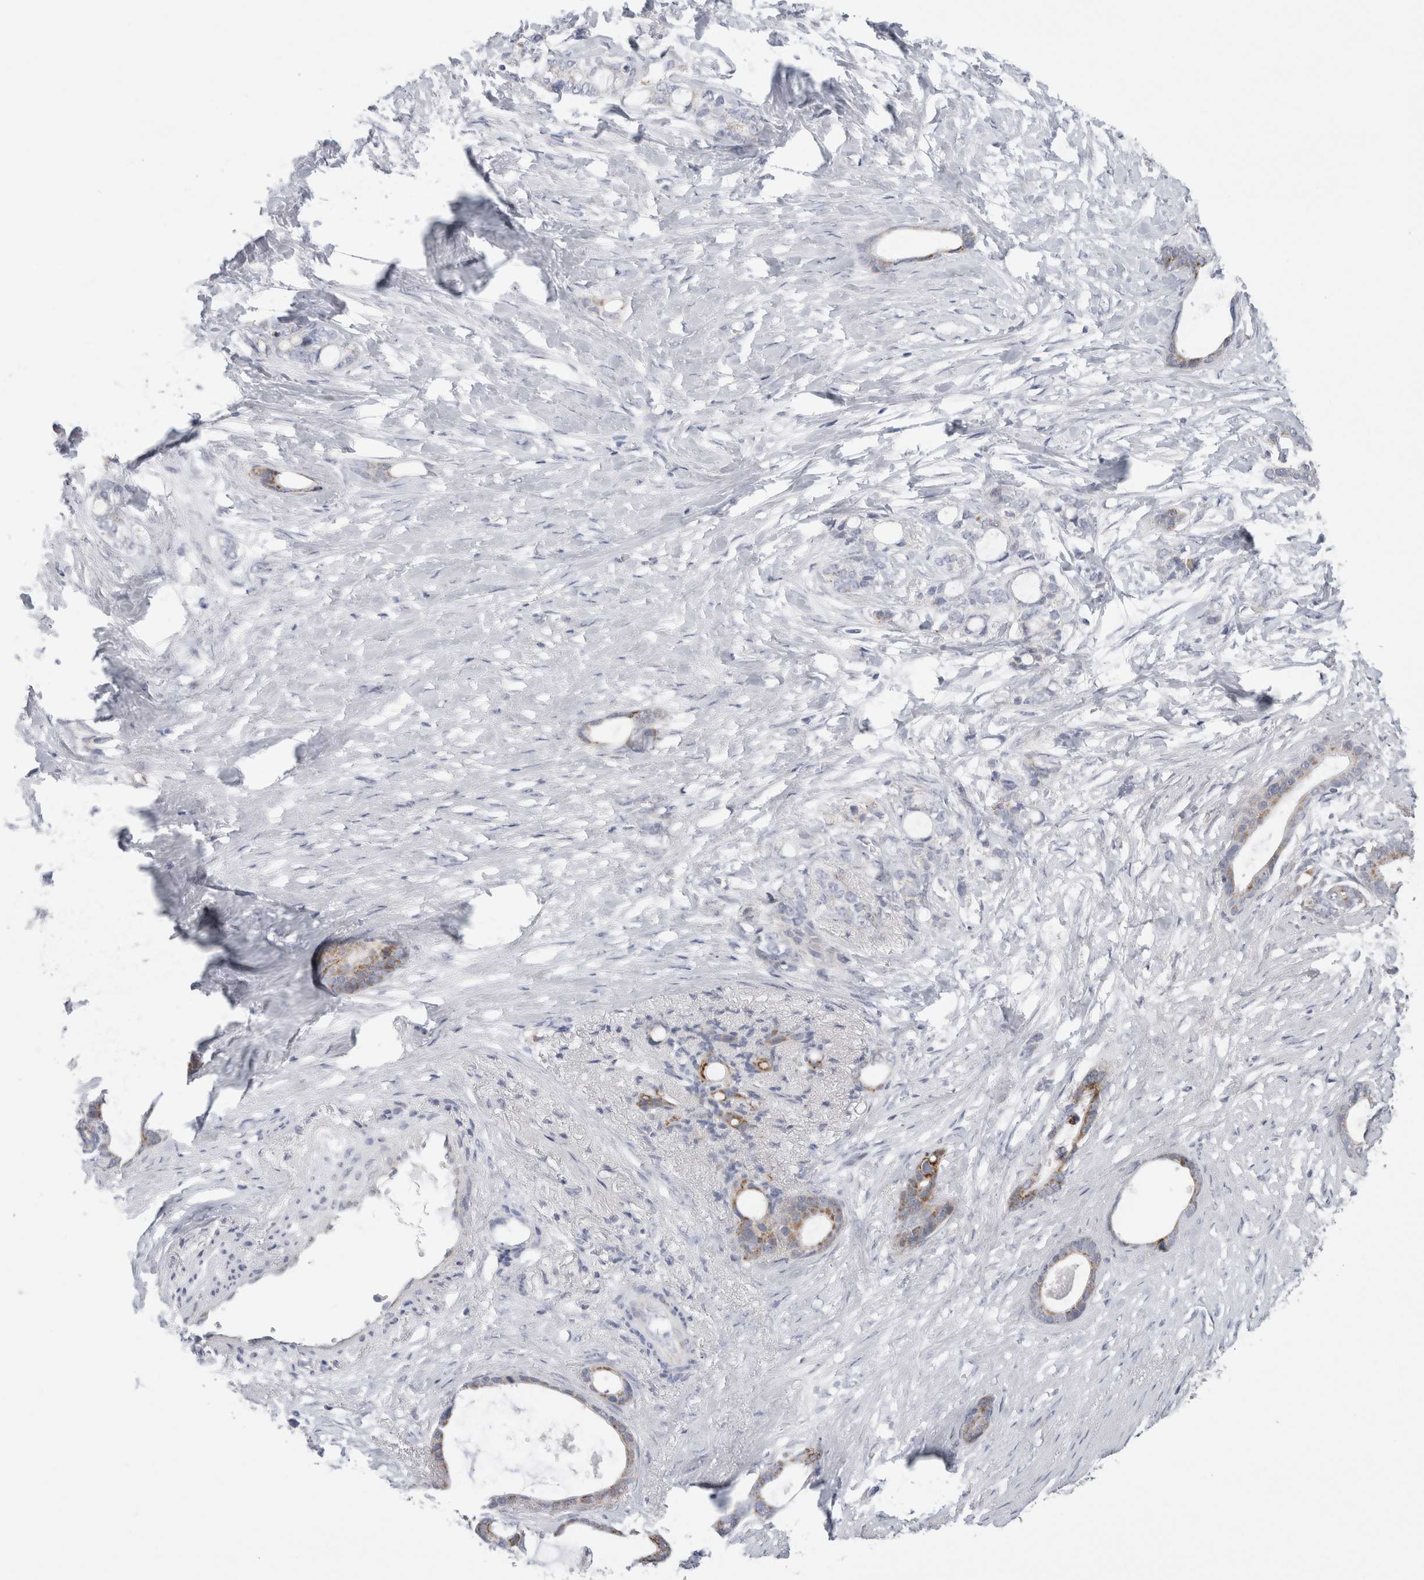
{"staining": {"intensity": "moderate", "quantity": "25%-75%", "location": "cytoplasmic/membranous"}, "tissue": "stomach cancer", "cell_type": "Tumor cells", "image_type": "cancer", "snomed": [{"axis": "morphology", "description": "Adenocarcinoma, NOS"}, {"axis": "topography", "description": "Stomach"}], "caption": "Tumor cells exhibit medium levels of moderate cytoplasmic/membranous positivity in approximately 25%-75% of cells in adenocarcinoma (stomach).", "gene": "FAHD1", "patient": {"sex": "female", "age": 75}}